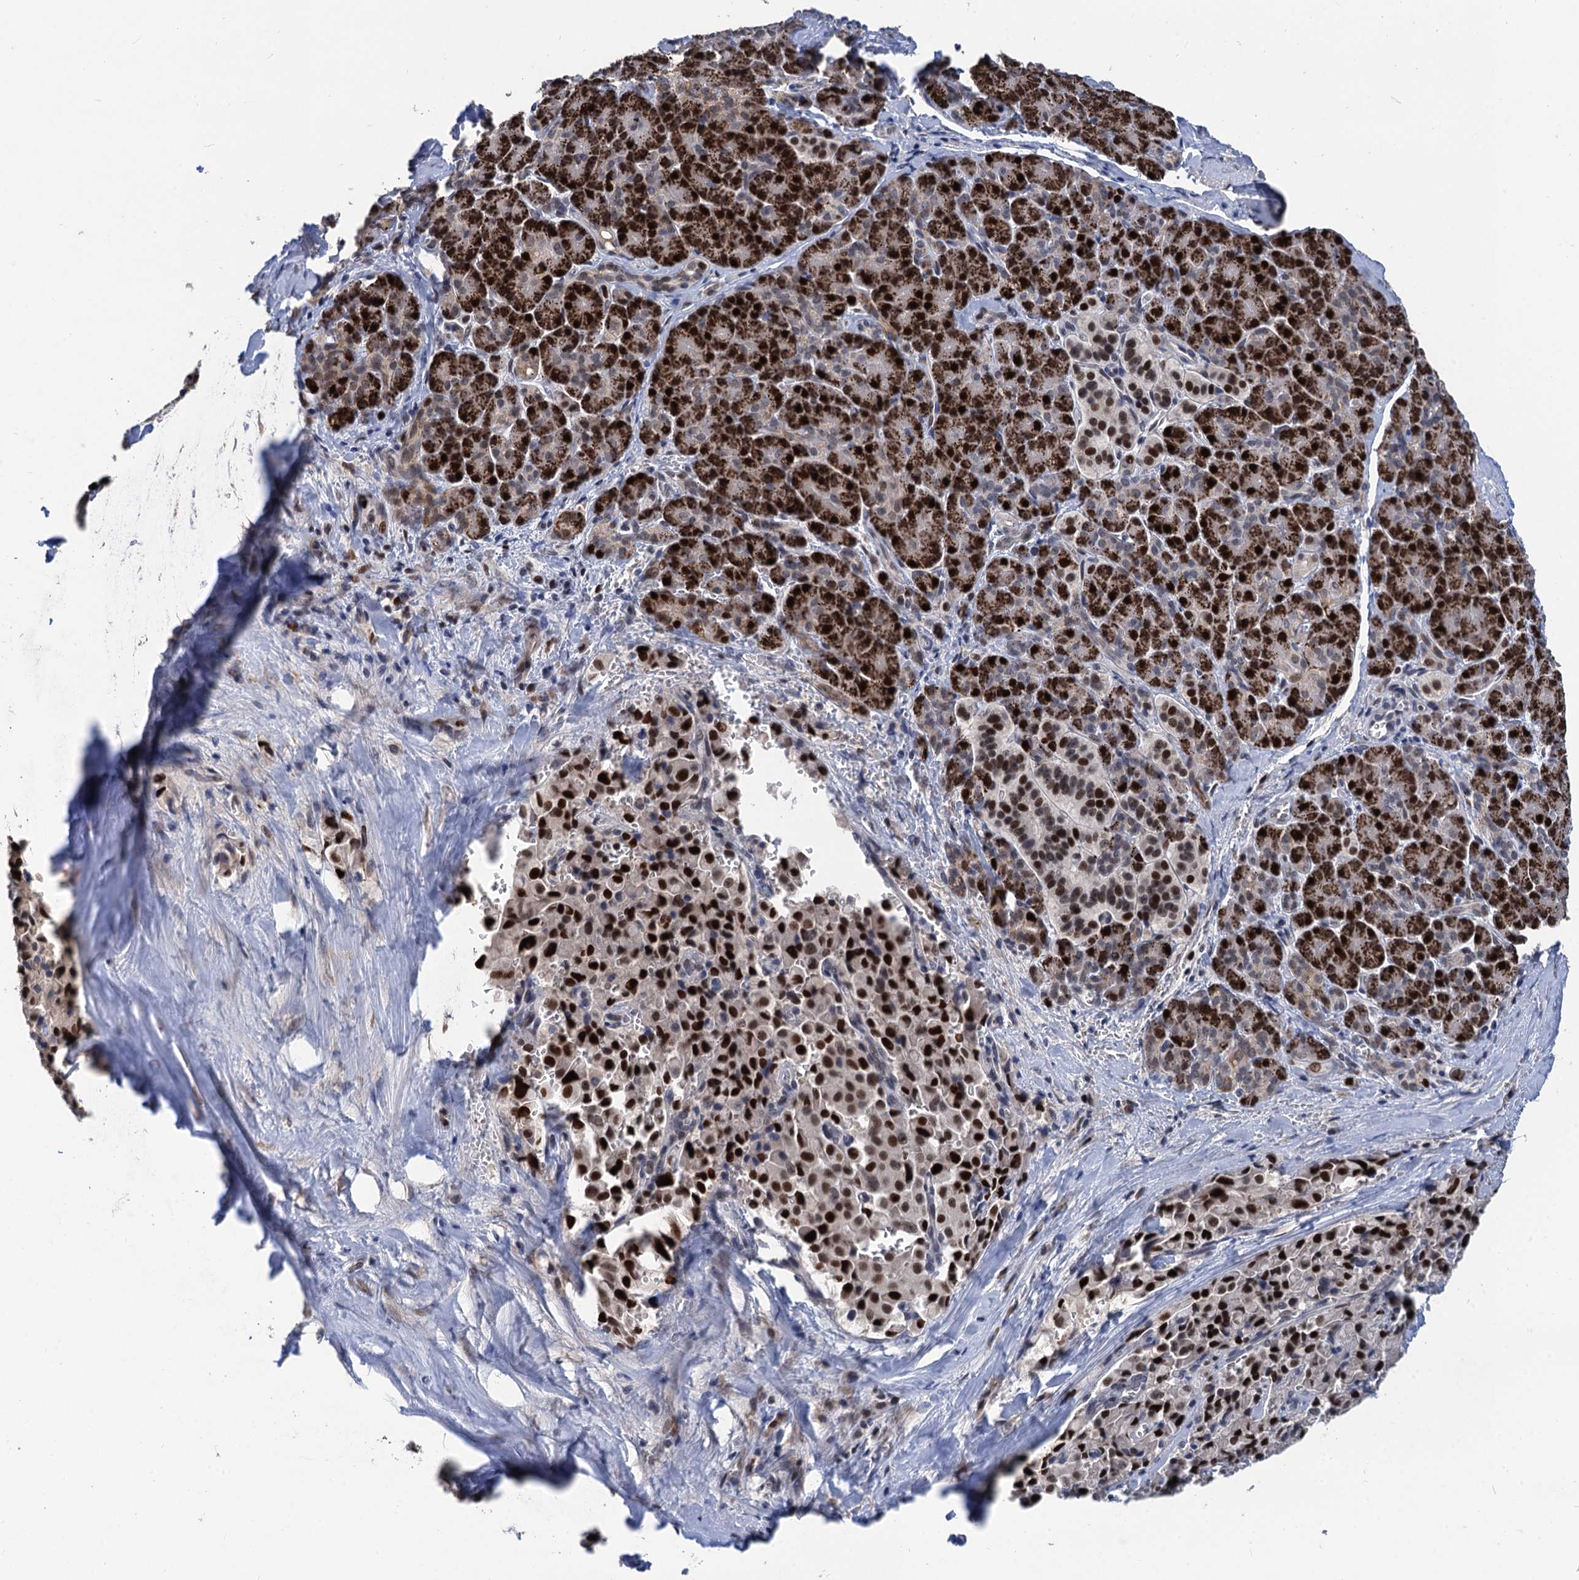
{"staining": {"intensity": "strong", "quantity": ">75%", "location": "nuclear"}, "tissue": "pancreatic cancer", "cell_type": "Tumor cells", "image_type": "cancer", "snomed": [{"axis": "morphology", "description": "Adenocarcinoma, NOS"}, {"axis": "topography", "description": "Pancreas"}], "caption": "DAB immunohistochemical staining of human pancreatic adenocarcinoma reveals strong nuclear protein positivity in approximately >75% of tumor cells.", "gene": "TSEN34", "patient": {"sex": "male", "age": 65}}